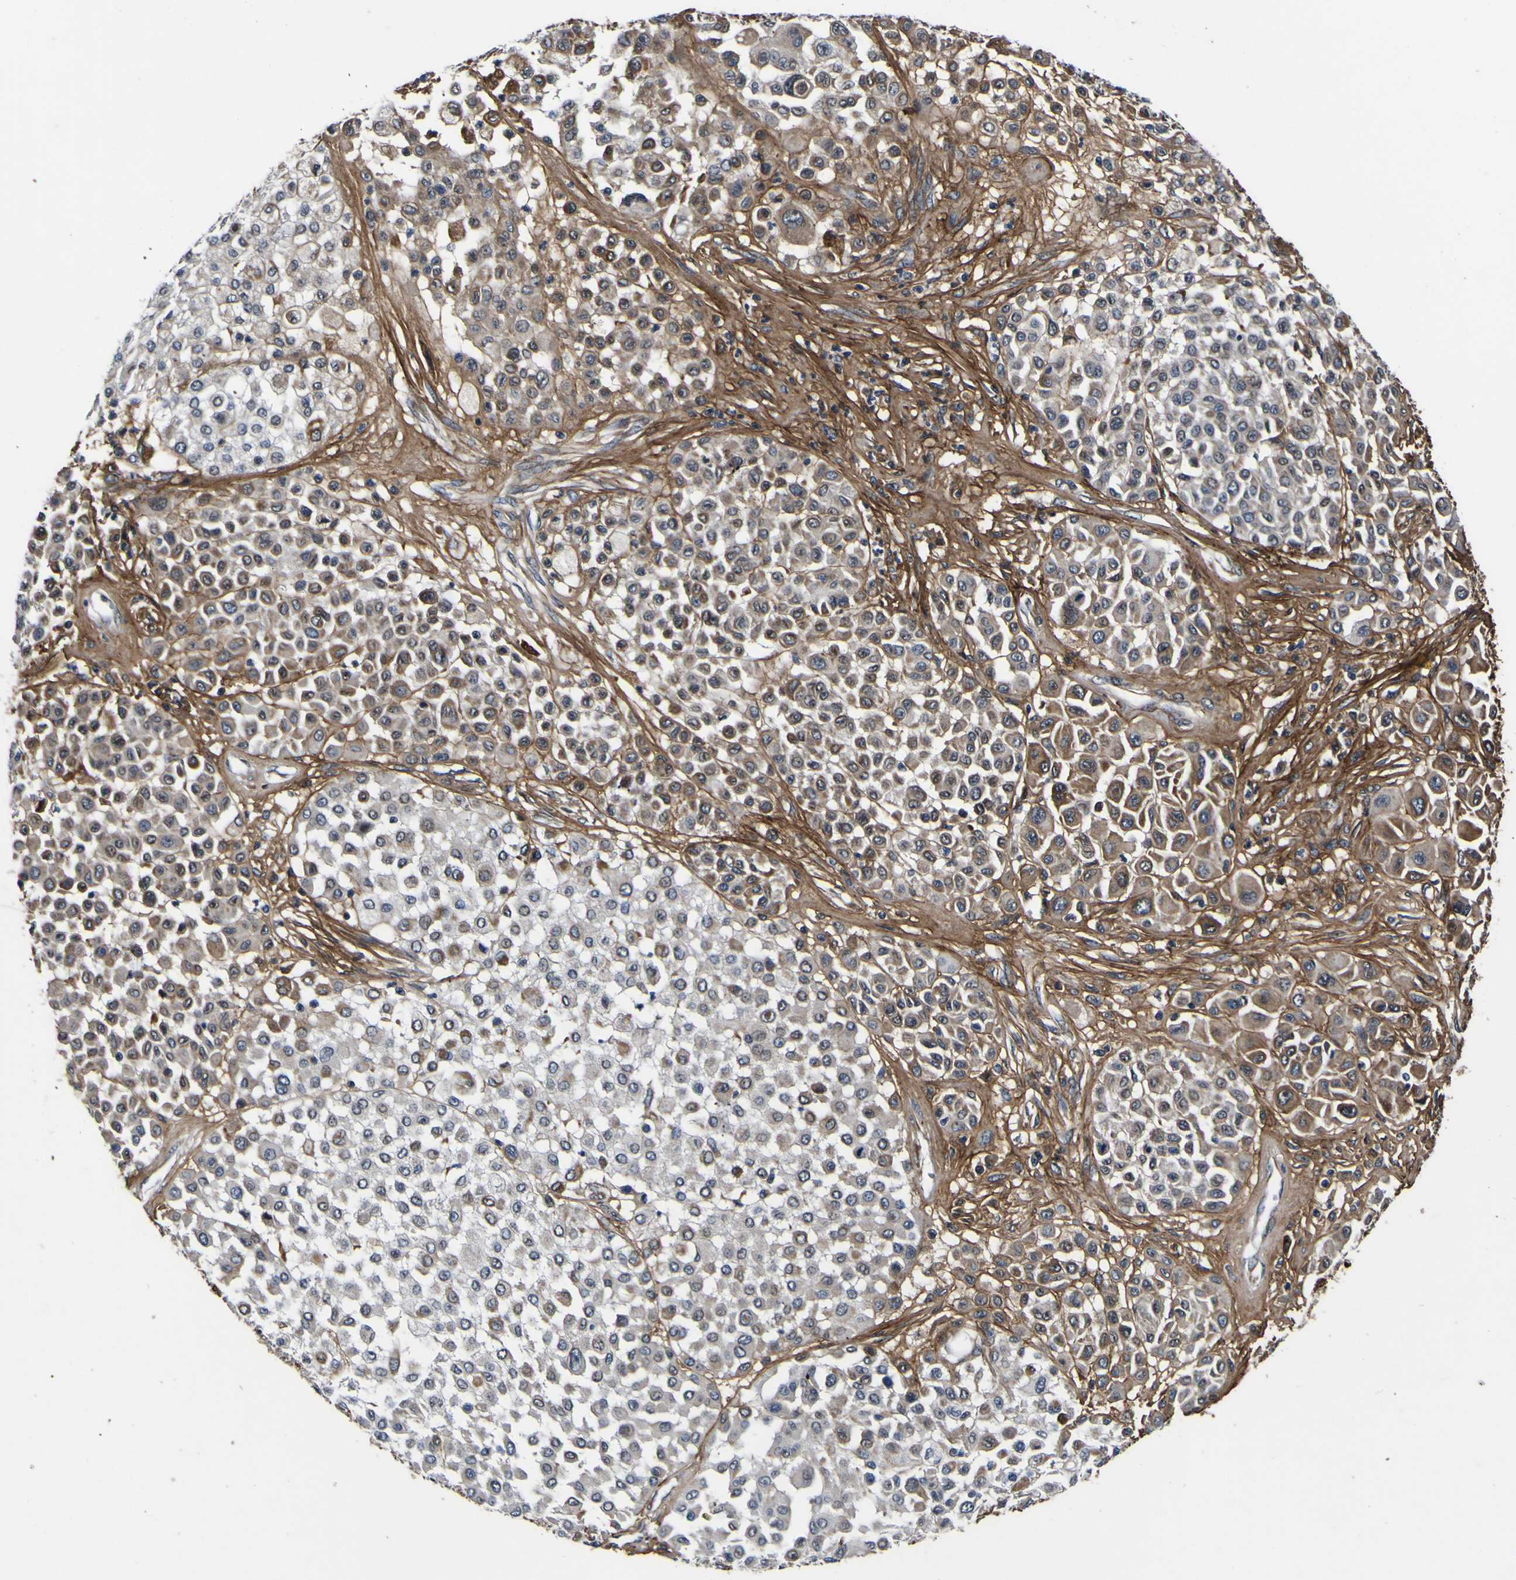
{"staining": {"intensity": "moderate", "quantity": "25%-75%", "location": "cytoplasmic/membranous"}, "tissue": "melanoma", "cell_type": "Tumor cells", "image_type": "cancer", "snomed": [{"axis": "morphology", "description": "Malignant melanoma, Metastatic site"}, {"axis": "topography", "description": "Soft tissue"}], "caption": "Approximately 25%-75% of tumor cells in human melanoma exhibit moderate cytoplasmic/membranous protein positivity as visualized by brown immunohistochemical staining.", "gene": "POSTN", "patient": {"sex": "male", "age": 41}}